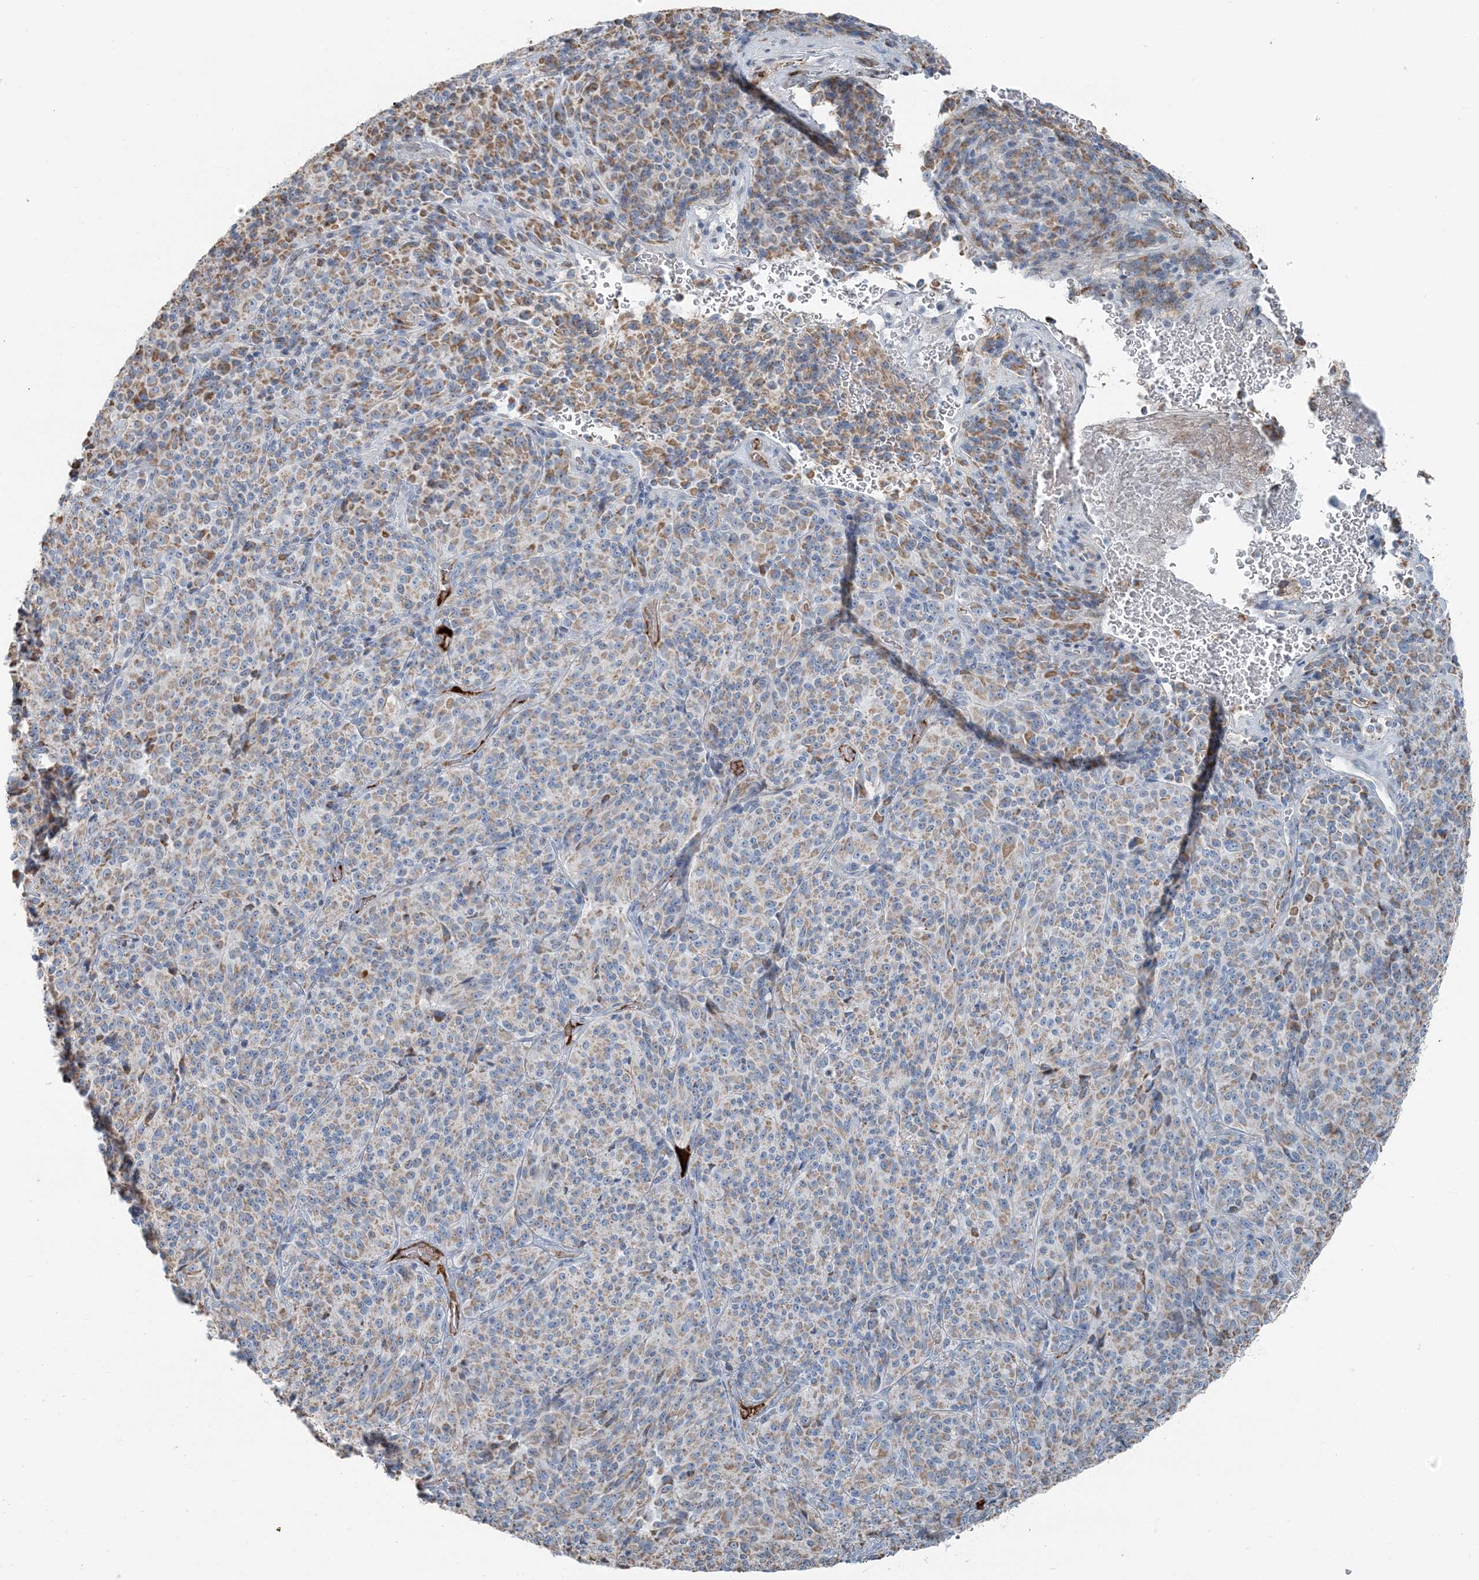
{"staining": {"intensity": "weak", "quantity": "25%-75%", "location": "cytoplasmic/membranous"}, "tissue": "melanoma", "cell_type": "Tumor cells", "image_type": "cancer", "snomed": [{"axis": "morphology", "description": "Malignant melanoma, Metastatic site"}, {"axis": "topography", "description": "Brain"}], "caption": "Immunohistochemical staining of human malignant melanoma (metastatic site) exhibits low levels of weak cytoplasmic/membranous protein positivity in about 25%-75% of tumor cells. (DAB (3,3'-diaminobenzidine) = brown stain, brightfield microscopy at high magnification).", "gene": "SLC22A16", "patient": {"sex": "female", "age": 56}}